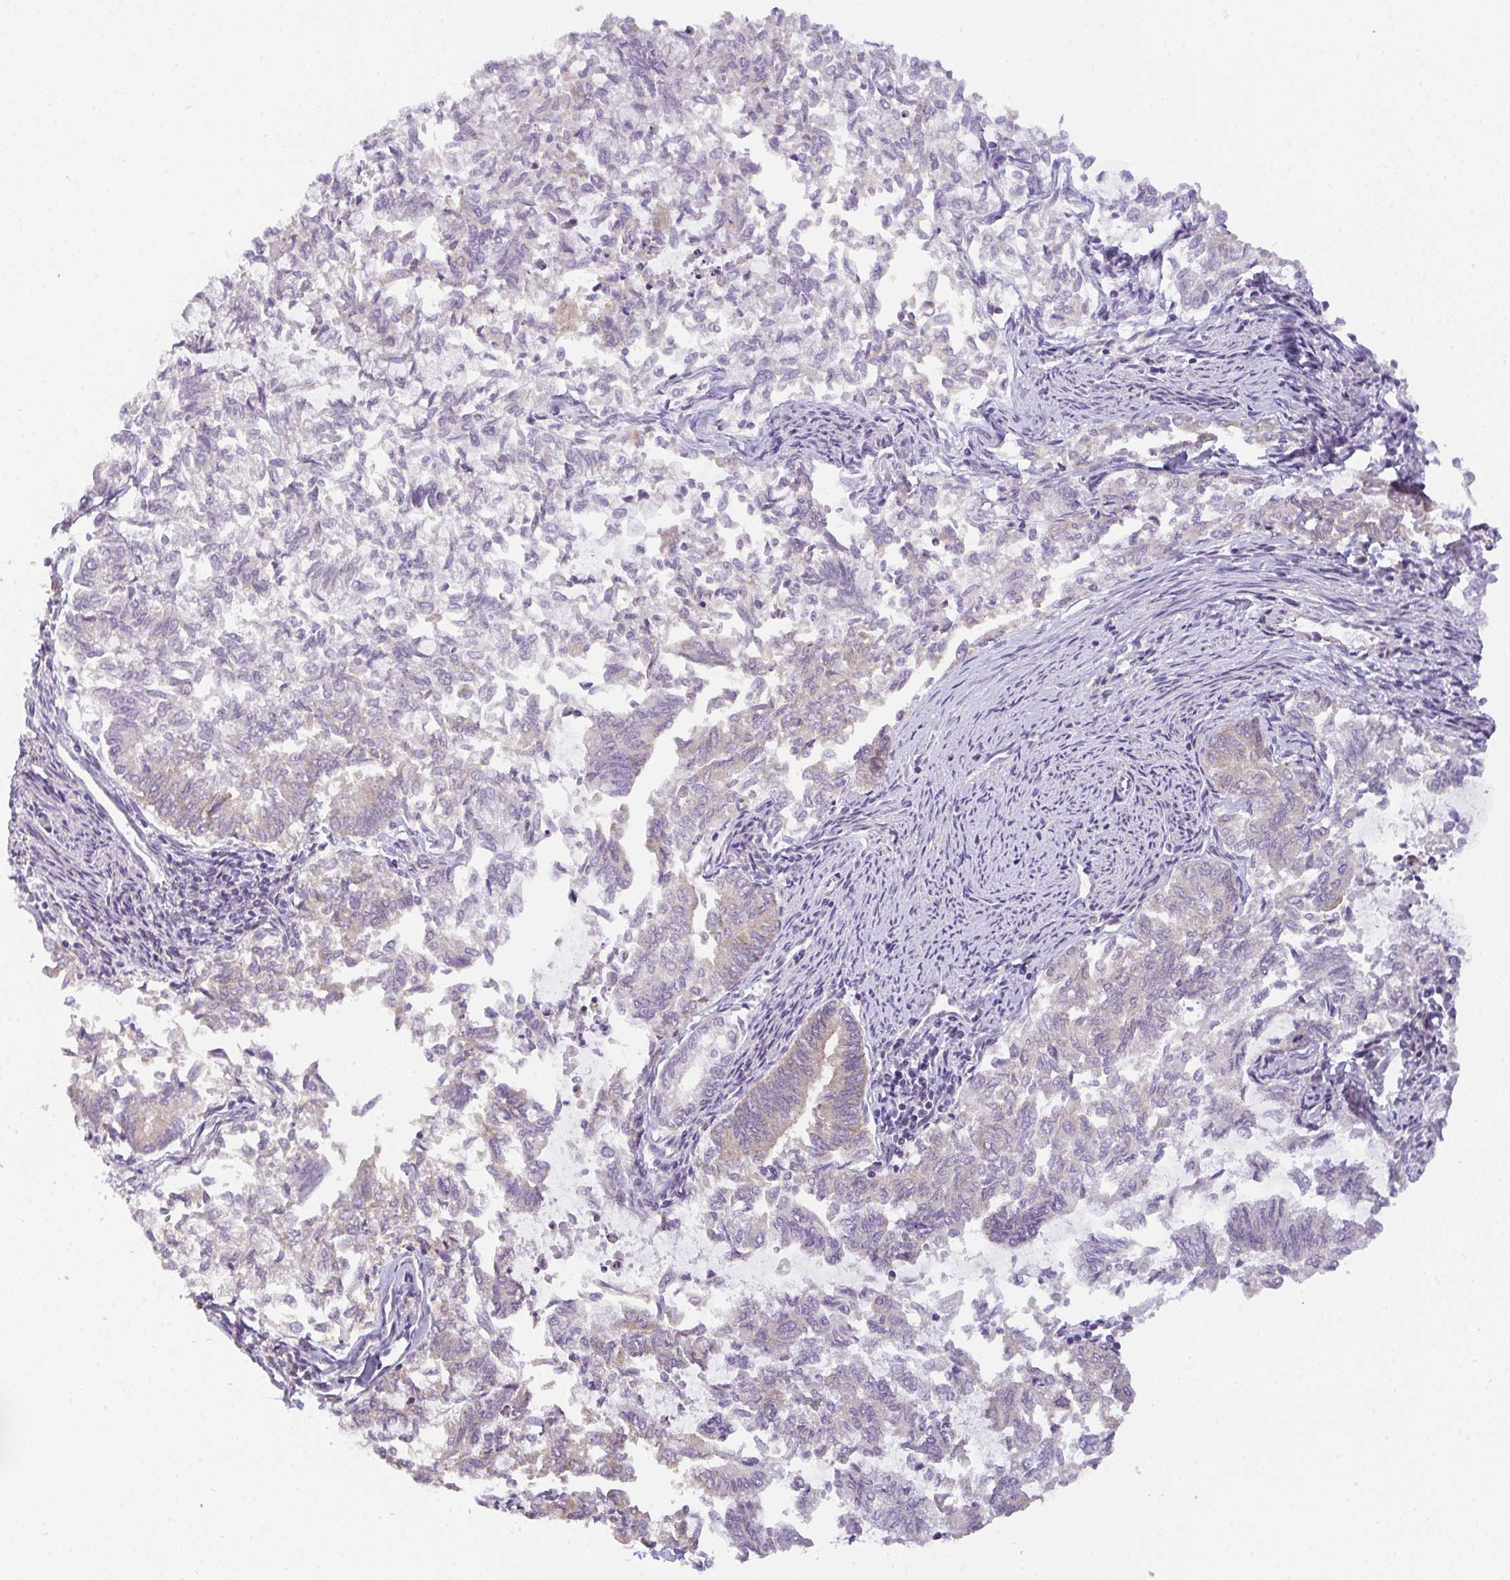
{"staining": {"intensity": "moderate", "quantity": "<25%", "location": "cytoplasmic/membranous"}, "tissue": "endometrial cancer", "cell_type": "Tumor cells", "image_type": "cancer", "snomed": [{"axis": "morphology", "description": "Adenocarcinoma, NOS"}, {"axis": "topography", "description": "Endometrium"}], "caption": "High-magnification brightfield microscopy of endometrial cancer stained with DAB (brown) and counterstained with hematoxylin (blue). tumor cells exhibit moderate cytoplasmic/membranous expression is appreciated in about<25% of cells.", "gene": "FILIP1", "patient": {"sex": "female", "age": 79}}